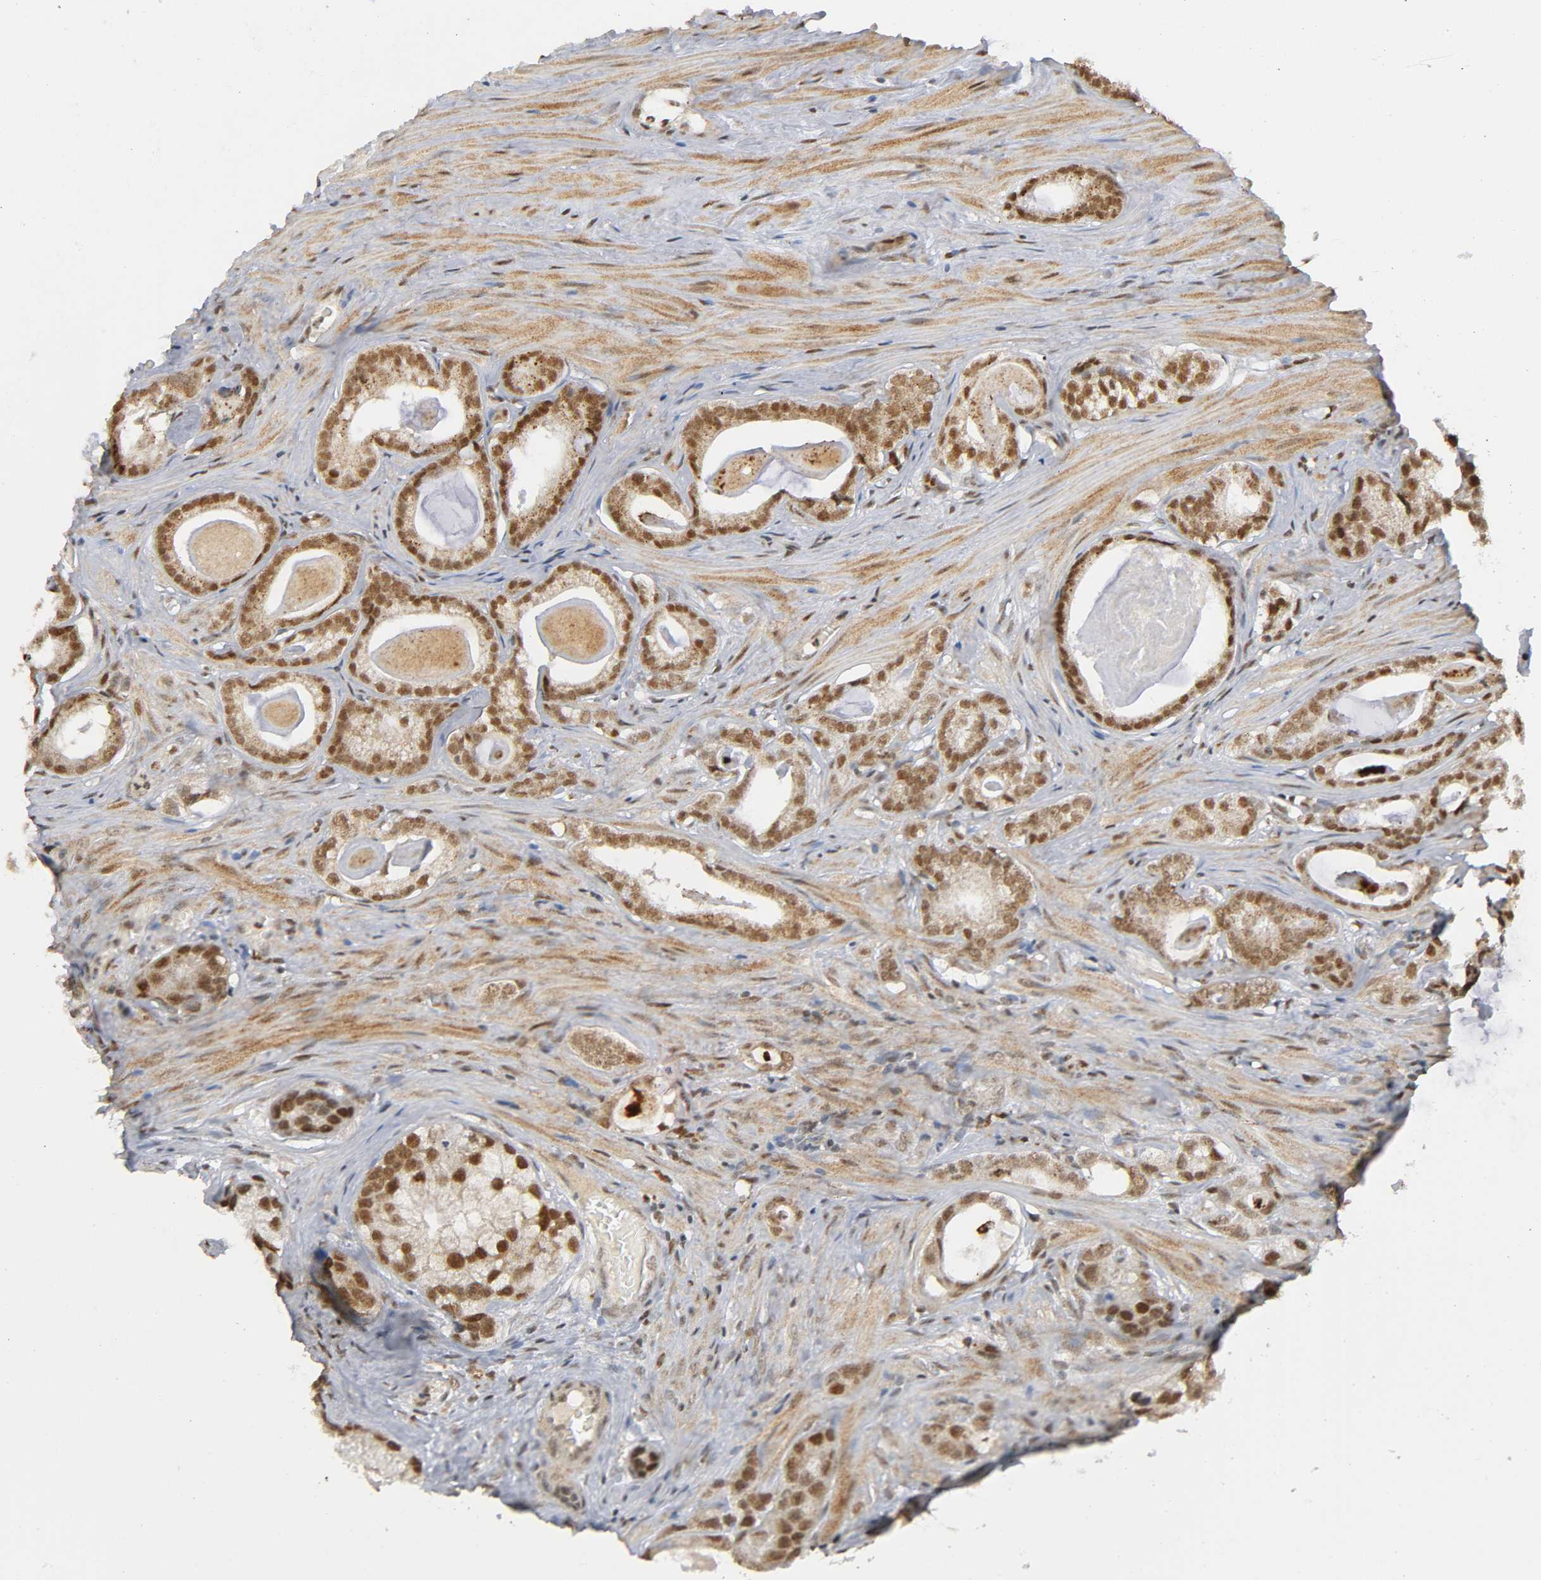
{"staining": {"intensity": "moderate", "quantity": "25%-75%", "location": "cytoplasmic/membranous,nuclear"}, "tissue": "prostate cancer", "cell_type": "Tumor cells", "image_type": "cancer", "snomed": [{"axis": "morphology", "description": "Adenocarcinoma, Low grade"}, {"axis": "topography", "description": "Prostate"}], "caption": "Protein expression analysis of human prostate cancer reveals moderate cytoplasmic/membranous and nuclear expression in about 25%-75% of tumor cells.", "gene": "KAT2B", "patient": {"sex": "male", "age": 59}}